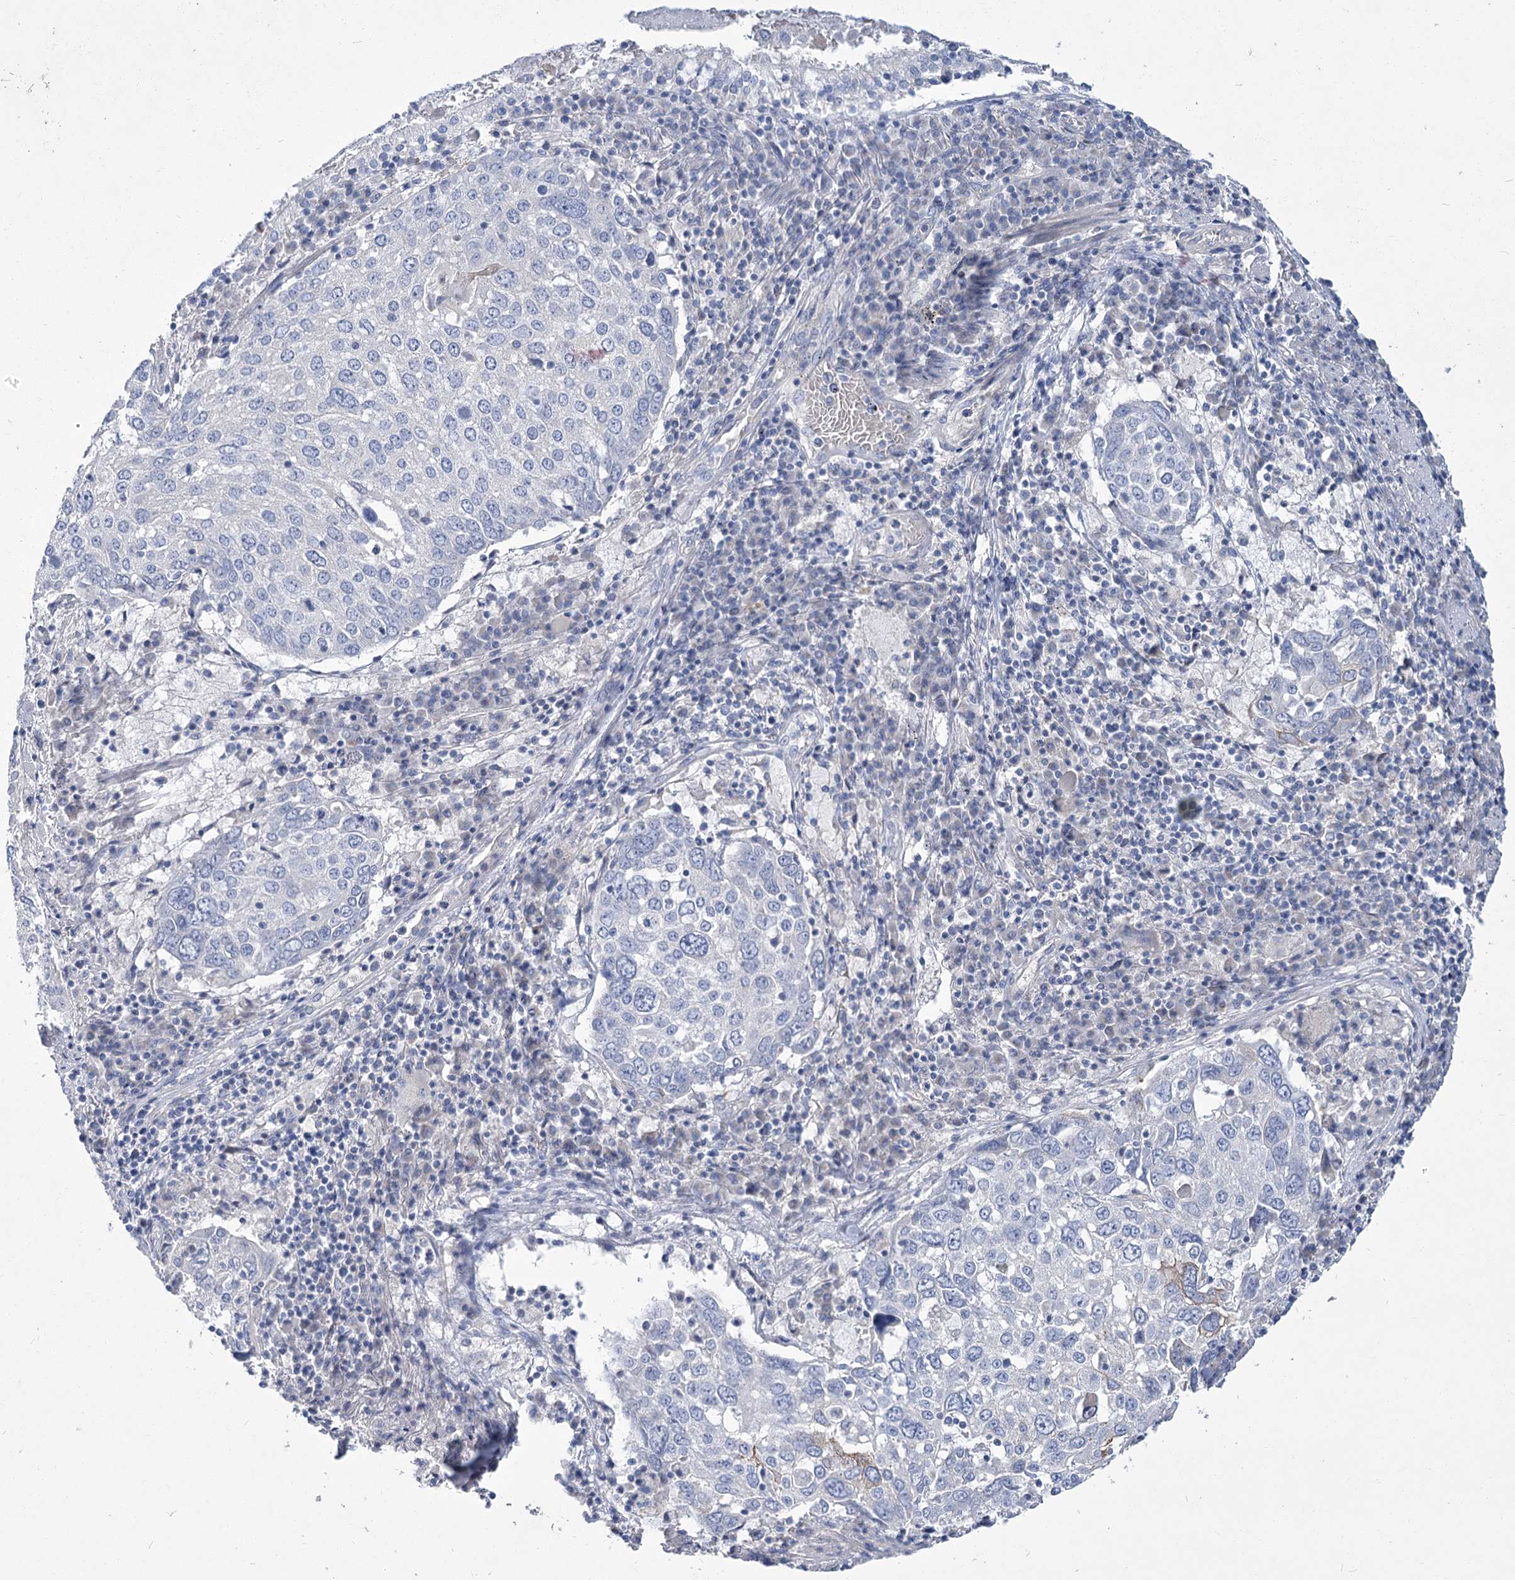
{"staining": {"intensity": "negative", "quantity": "none", "location": "none"}, "tissue": "lung cancer", "cell_type": "Tumor cells", "image_type": "cancer", "snomed": [{"axis": "morphology", "description": "Squamous cell carcinoma, NOS"}, {"axis": "topography", "description": "Lung"}], "caption": "Photomicrograph shows no protein staining in tumor cells of lung cancer tissue.", "gene": "SLC9A3", "patient": {"sex": "male", "age": 65}}